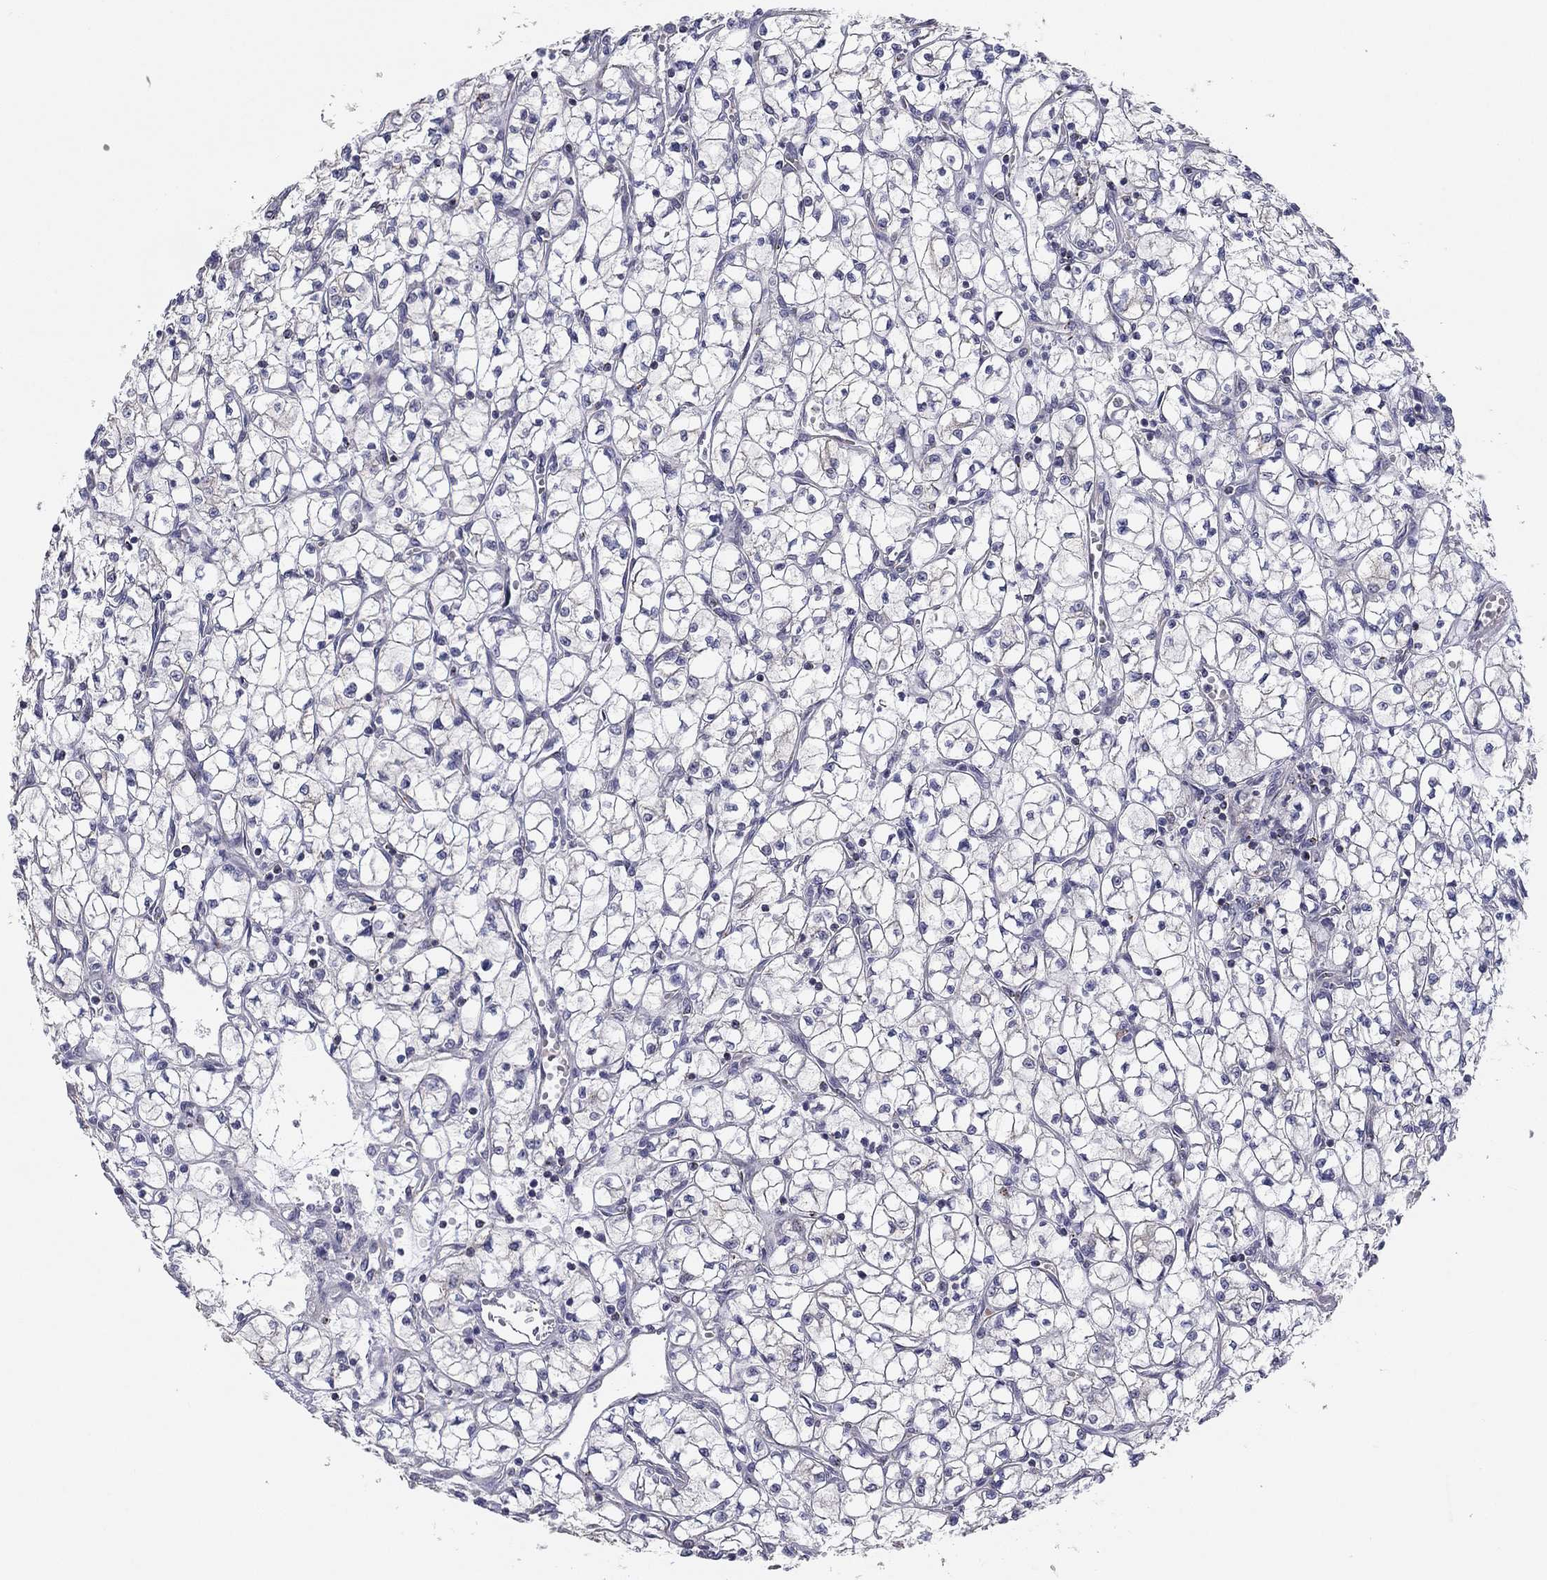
{"staining": {"intensity": "negative", "quantity": "none", "location": "none"}, "tissue": "renal cancer", "cell_type": "Tumor cells", "image_type": "cancer", "snomed": [{"axis": "morphology", "description": "Adenocarcinoma, NOS"}, {"axis": "topography", "description": "Kidney"}], "caption": "Immunohistochemistry (IHC) of human renal adenocarcinoma displays no staining in tumor cells. (DAB immunohistochemistry visualized using brightfield microscopy, high magnification).", "gene": "SEPTIN3", "patient": {"sex": "female", "age": 64}}